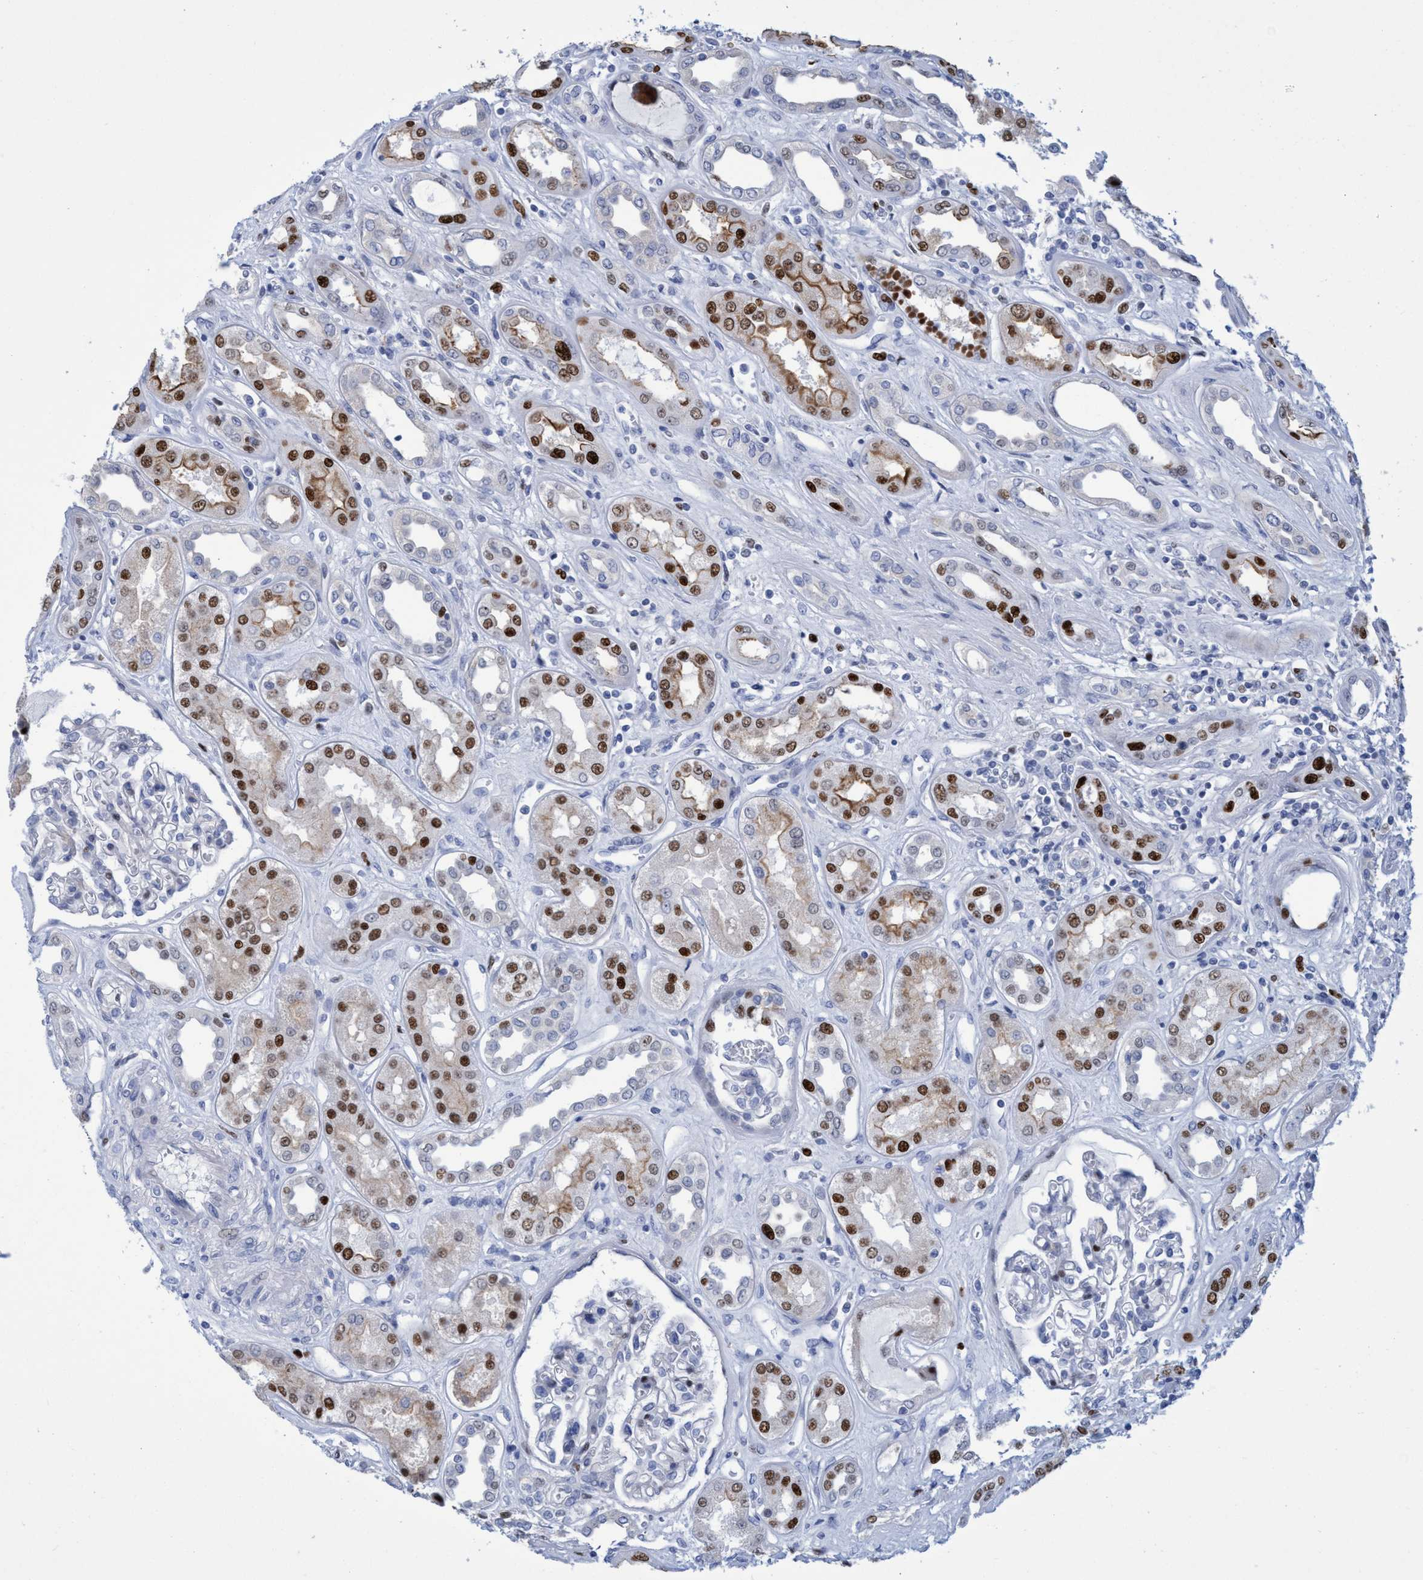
{"staining": {"intensity": "negative", "quantity": "none", "location": "none"}, "tissue": "kidney", "cell_type": "Cells in glomeruli", "image_type": "normal", "snomed": [{"axis": "morphology", "description": "Normal tissue, NOS"}, {"axis": "topography", "description": "Kidney"}], "caption": "Protein analysis of unremarkable kidney demonstrates no significant positivity in cells in glomeruli. Brightfield microscopy of immunohistochemistry stained with DAB (brown) and hematoxylin (blue), captured at high magnification.", "gene": "R3HCC1", "patient": {"sex": "male", "age": 59}}